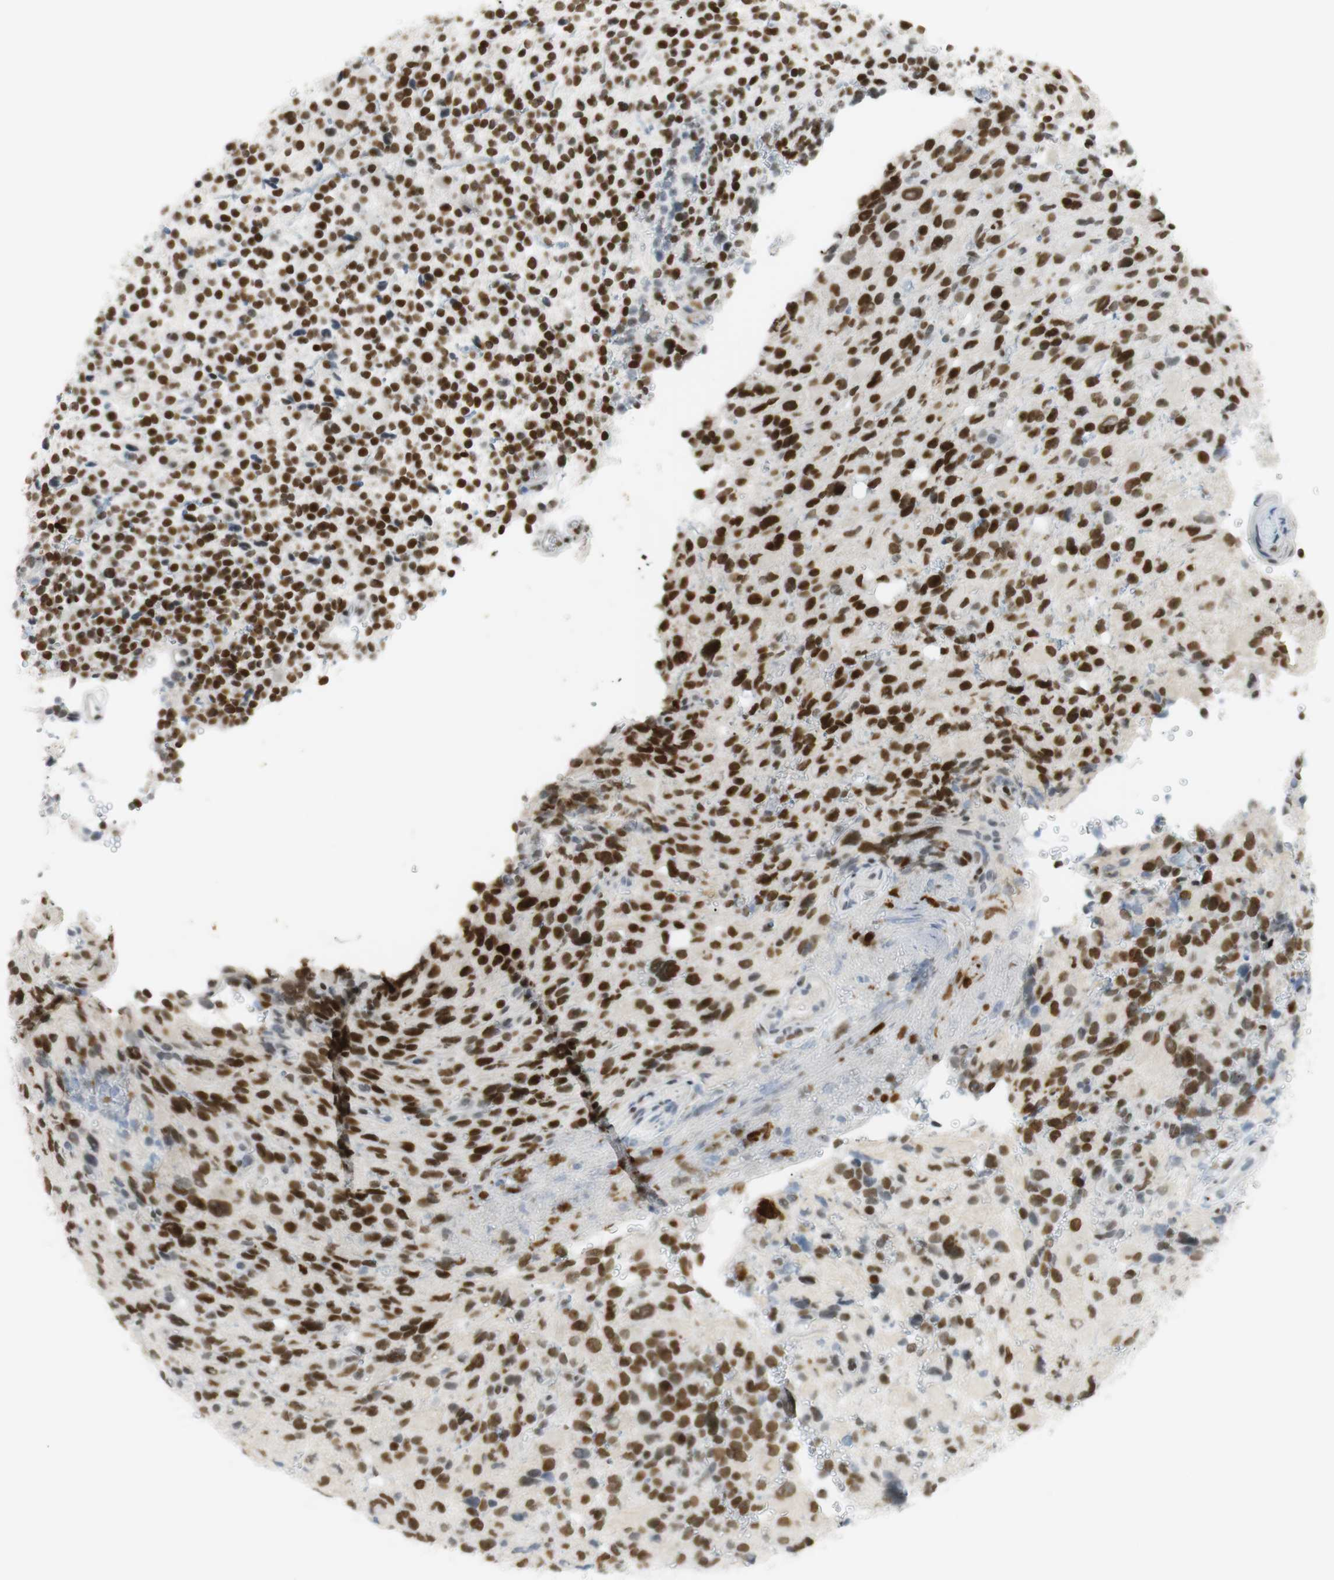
{"staining": {"intensity": "strong", "quantity": ">75%", "location": "nuclear"}, "tissue": "glioma", "cell_type": "Tumor cells", "image_type": "cancer", "snomed": [{"axis": "morphology", "description": "Glioma, malignant, High grade"}, {"axis": "topography", "description": "Brain"}], "caption": "Protein expression analysis of human glioma reveals strong nuclear expression in approximately >75% of tumor cells.", "gene": "BMI1", "patient": {"sex": "male", "age": 48}}